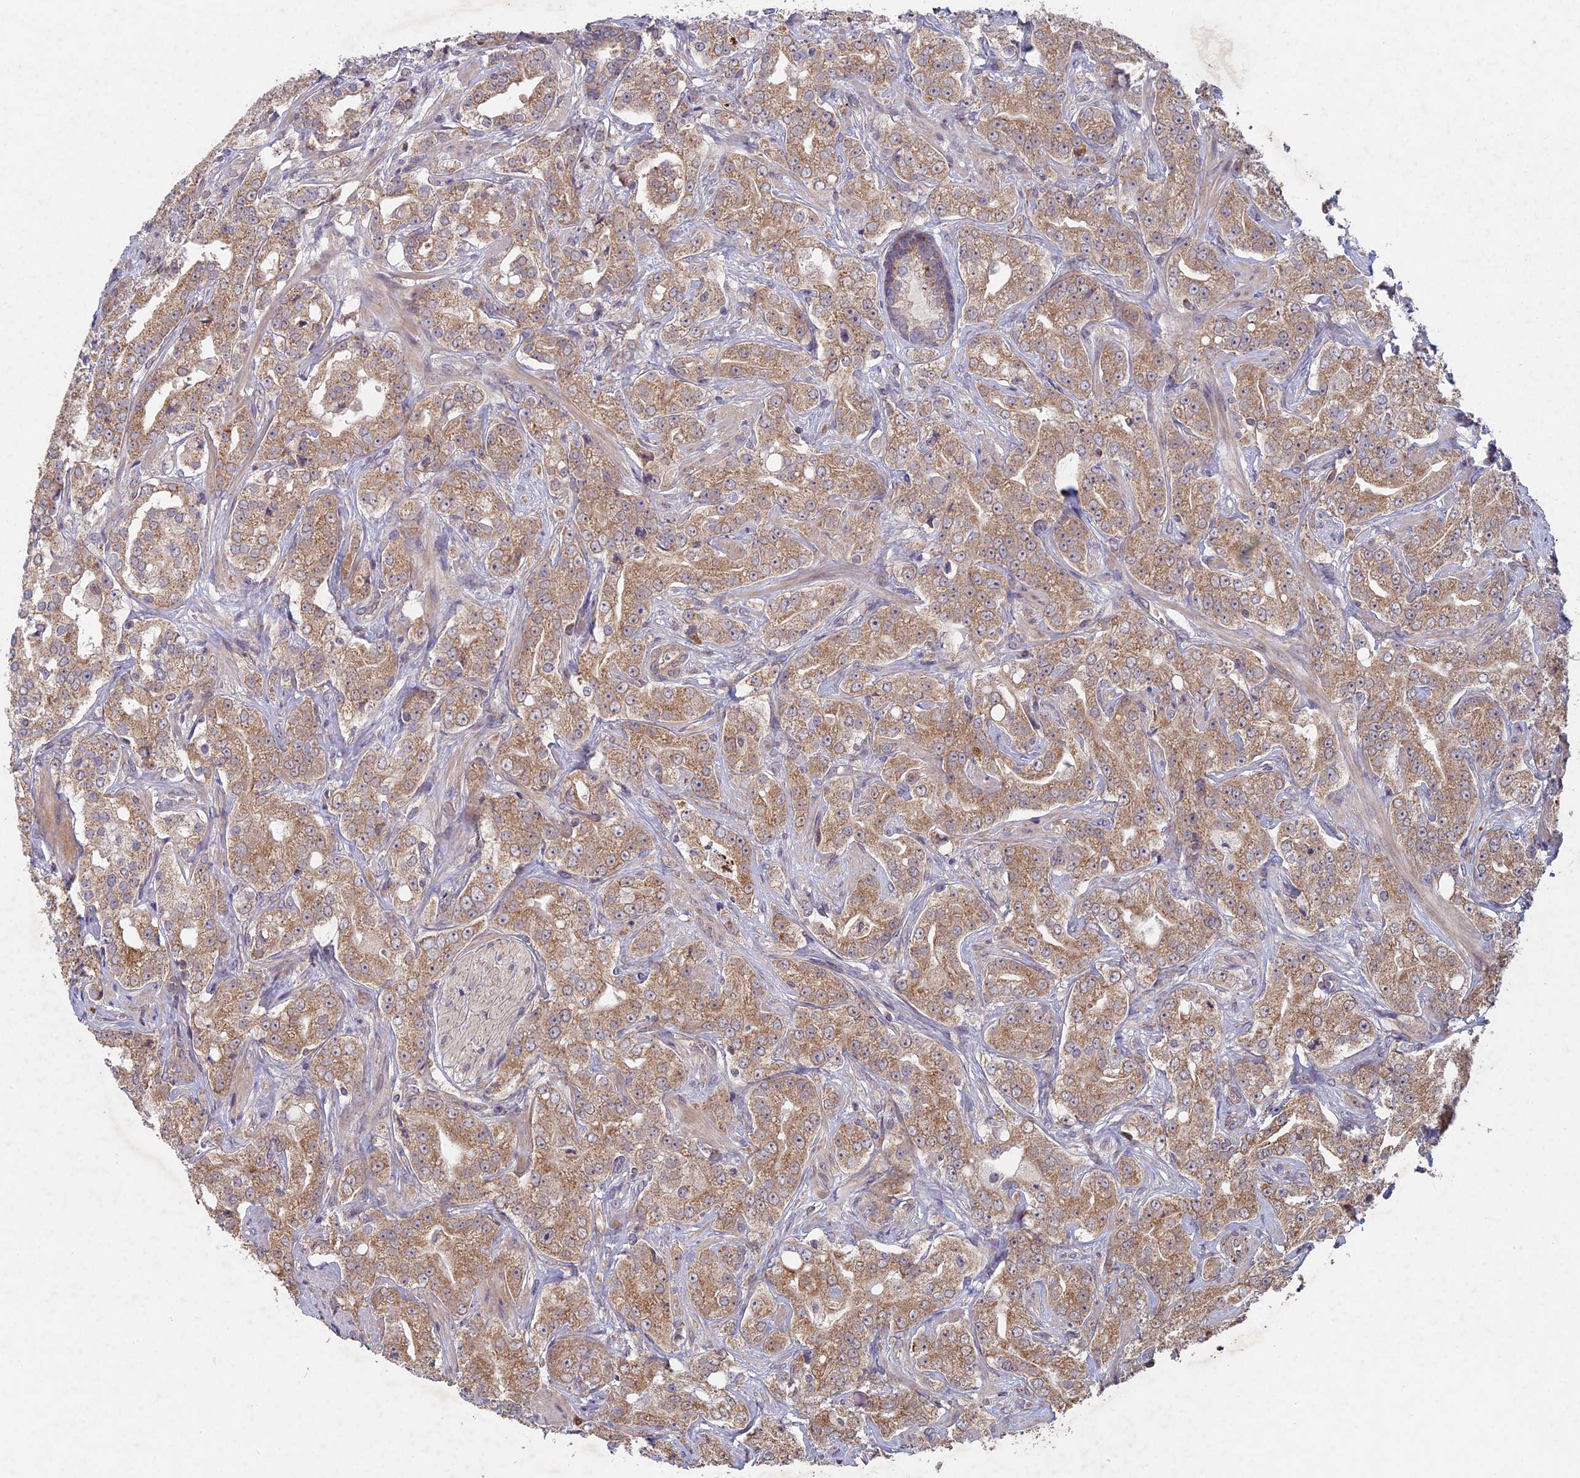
{"staining": {"intensity": "moderate", "quantity": ">75%", "location": "cytoplasmic/membranous"}, "tissue": "prostate cancer", "cell_type": "Tumor cells", "image_type": "cancer", "snomed": [{"axis": "morphology", "description": "Adenocarcinoma, Low grade"}, {"axis": "topography", "description": "Prostate"}], "caption": "DAB immunohistochemical staining of human prostate cancer displays moderate cytoplasmic/membranous protein positivity in about >75% of tumor cells.", "gene": "RCCD1", "patient": {"sex": "male", "age": 67}}